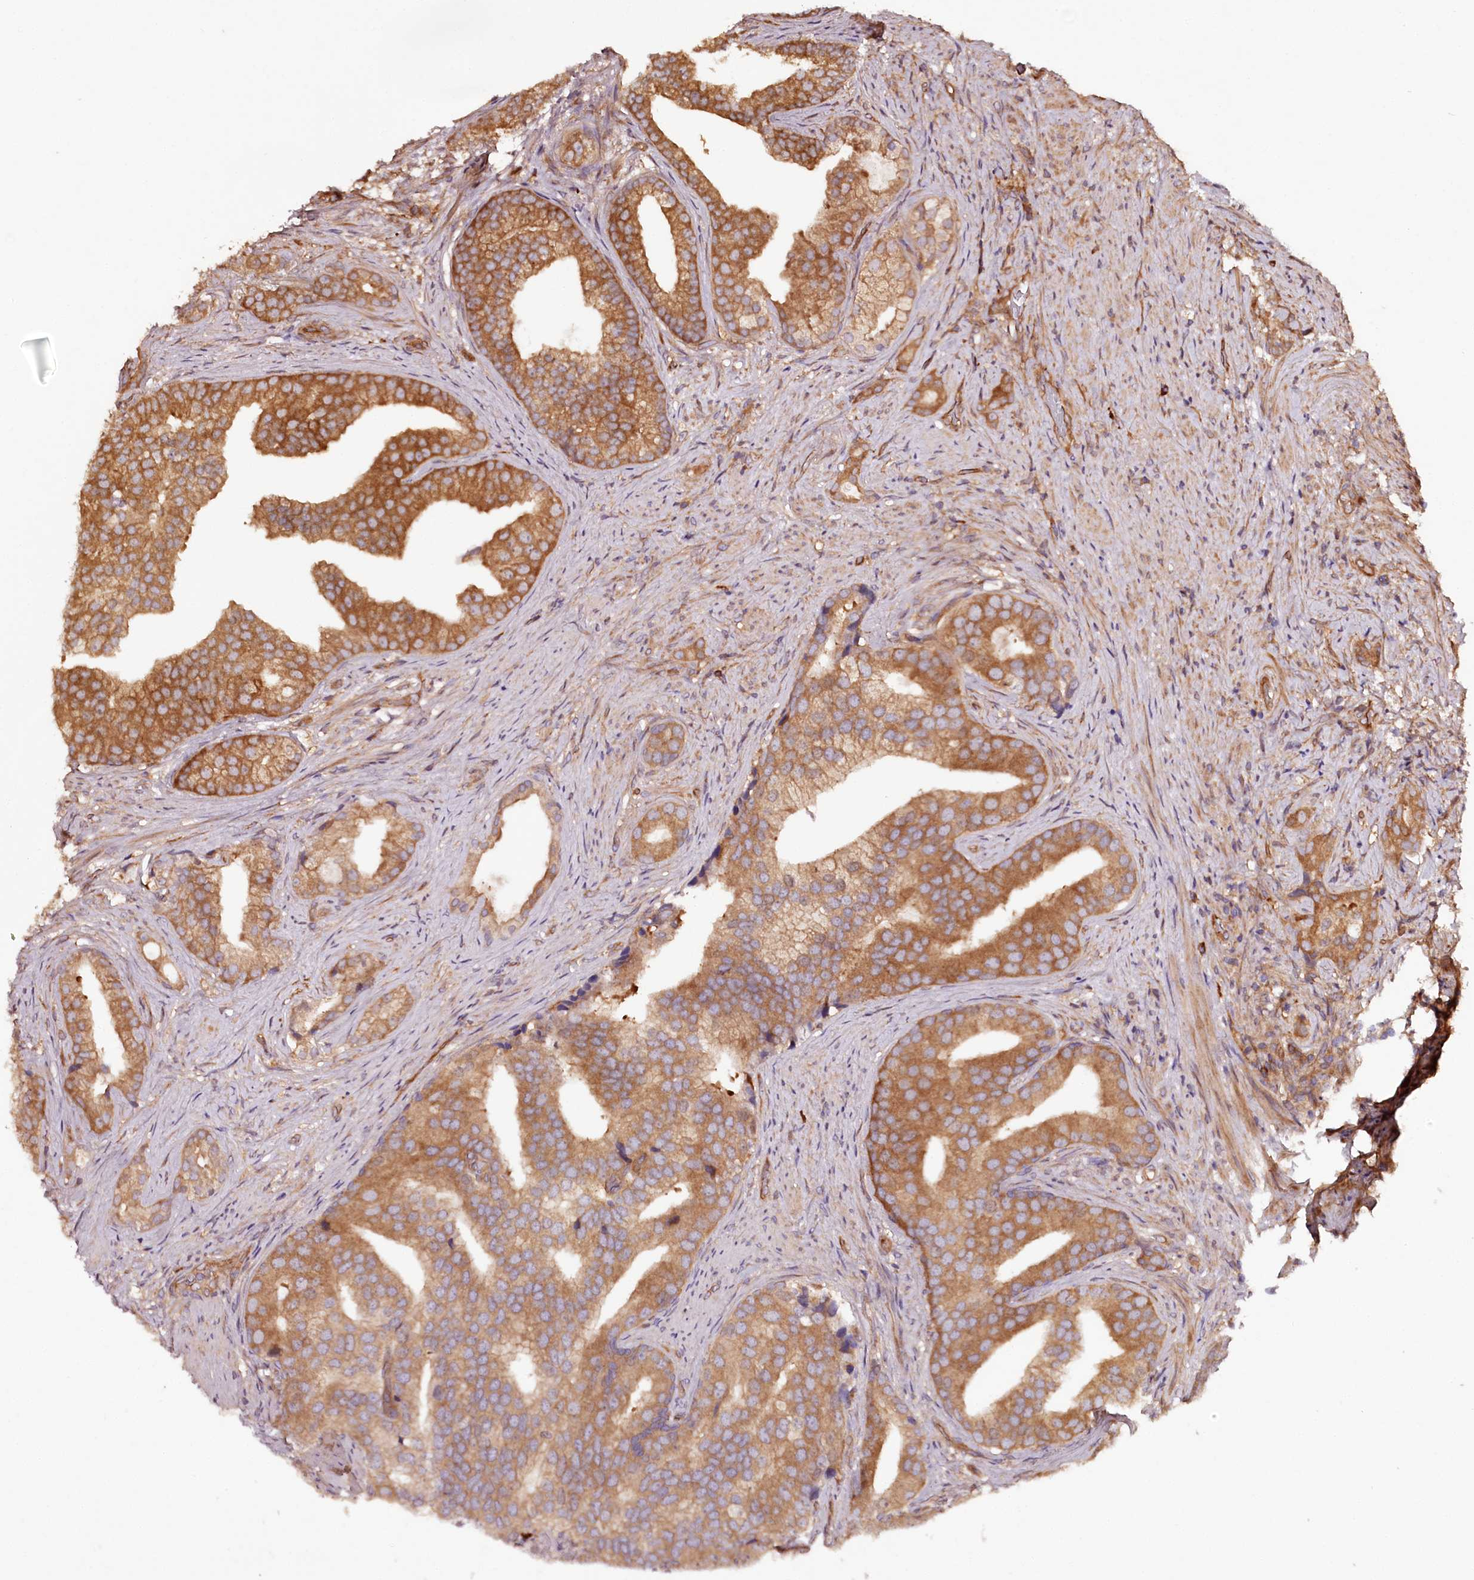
{"staining": {"intensity": "moderate", "quantity": ">75%", "location": "cytoplasmic/membranous"}, "tissue": "prostate cancer", "cell_type": "Tumor cells", "image_type": "cancer", "snomed": [{"axis": "morphology", "description": "Adenocarcinoma, Low grade"}, {"axis": "topography", "description": "Prostate"}], "caption": "A medium amount of moderate cytoplasmic/membranous positivity is seen in approximately >75% of tumor cells in low-grade adenocarcinoma (prostate) tissue.", "gene": "TARS1", "patient": {"sex": "male", "age": 71}}